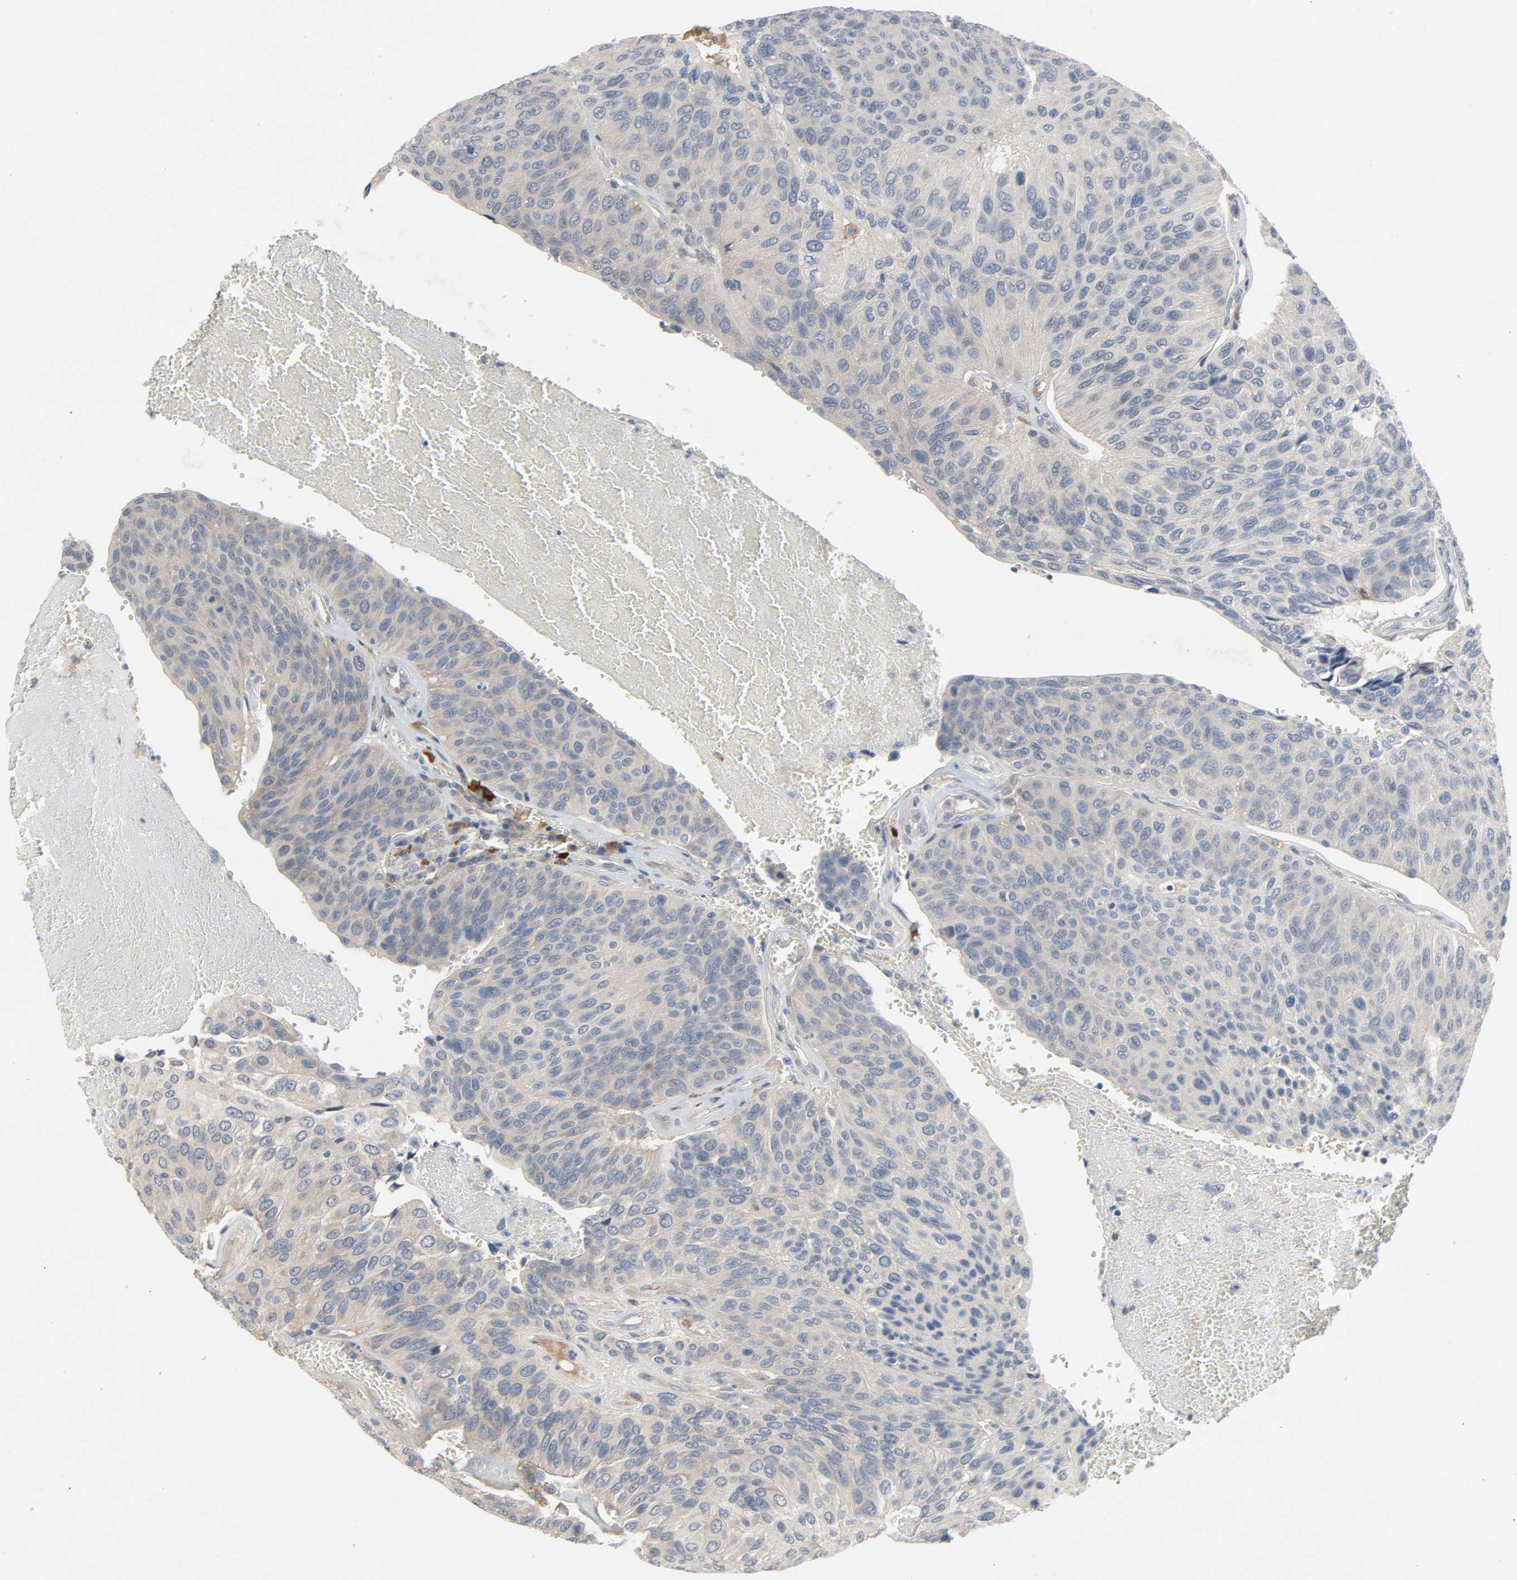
{"staining": {"intensity": "weak", "quantity": "25%-75%", "location": "cytoplasmic/membranous"}, "tissue": "urothelial cancer", "cell_type": "Tumor cells", "image_type": "cancer", "snomed": [{"axis": "morphology", "description": "Urothelial carcinoma, High grade"}, {"axis": "topography", "description": "Urinary bladder"}], "caption": "Protein analysis of urothelial cancer tissue reveals weak cytoplasmic/membranous positivity in approximately 25%-75% of tumor cells. The staining was performed using DAB, with brown indicating positive protein expression. Nuclei are stained blue with hematoxylin.", "gene": "CD4", "patient": {"sex": "male", "age": 66}}